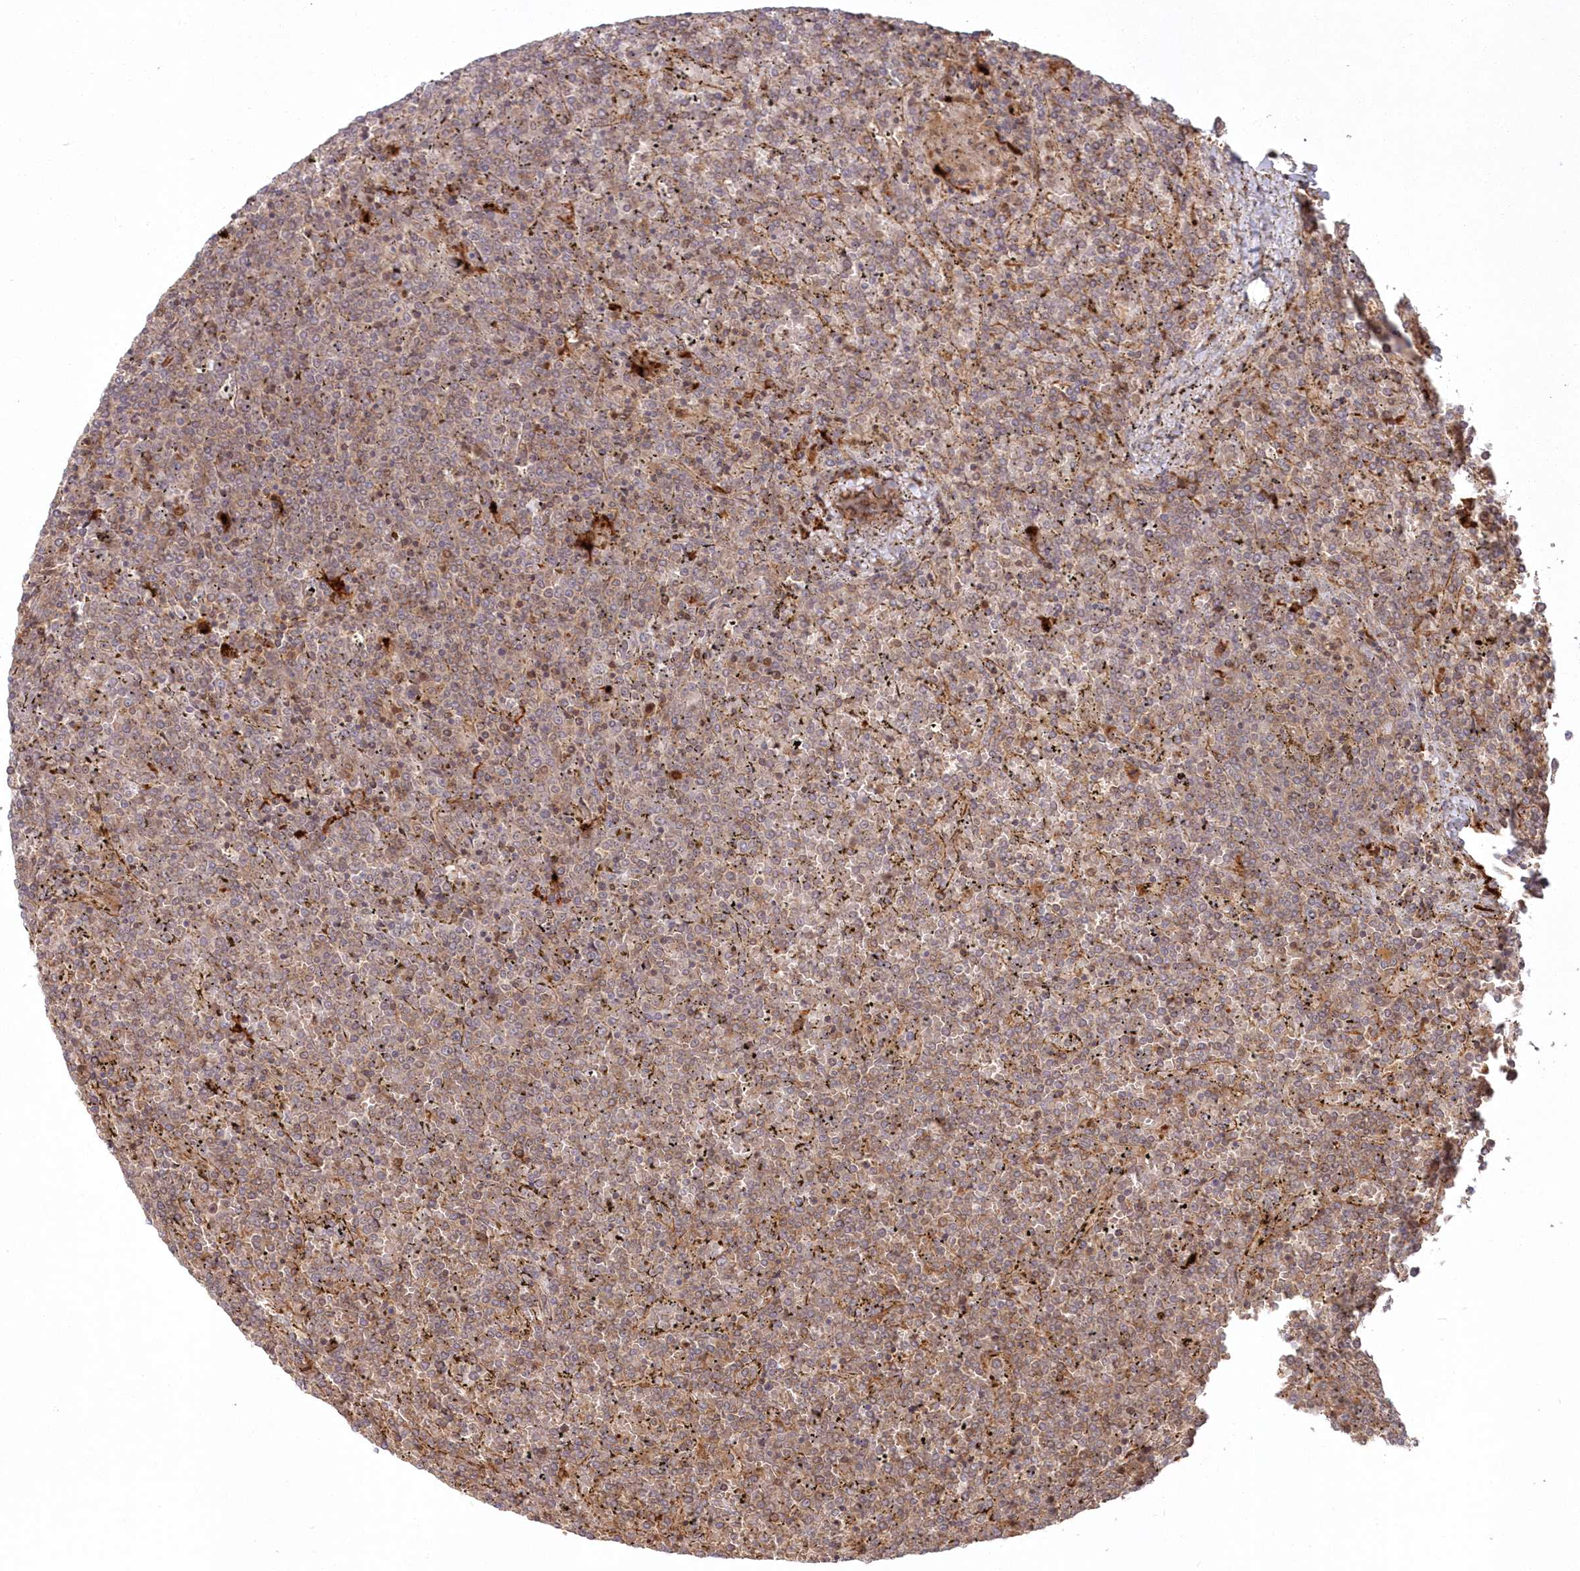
{"staining": {"intensity": "weak", "quantity": "25%-75%", "location": "cytoplasmic/membranous"}, "tissue": "lymphoma", "cell_type": "Tumor cells", "image_type": "cancer", "snomed": [{"axis": "morphology", "description": "Malignant lymphoma, non-Hodgkin's type, Low grade"}, {"axis": "topography", "description": "Spleen"}], "caption": "Protein expression analysis of low-grade malignant lymphoma, non-Hodgkin's type displays weak cytoplasmic/membranous staining in about 25%-75% of tumor cells. (IHC, brightfield microscopy, high magnification).", "gene": "RGCC", "patient": {"sex": "female", "age": 19}}